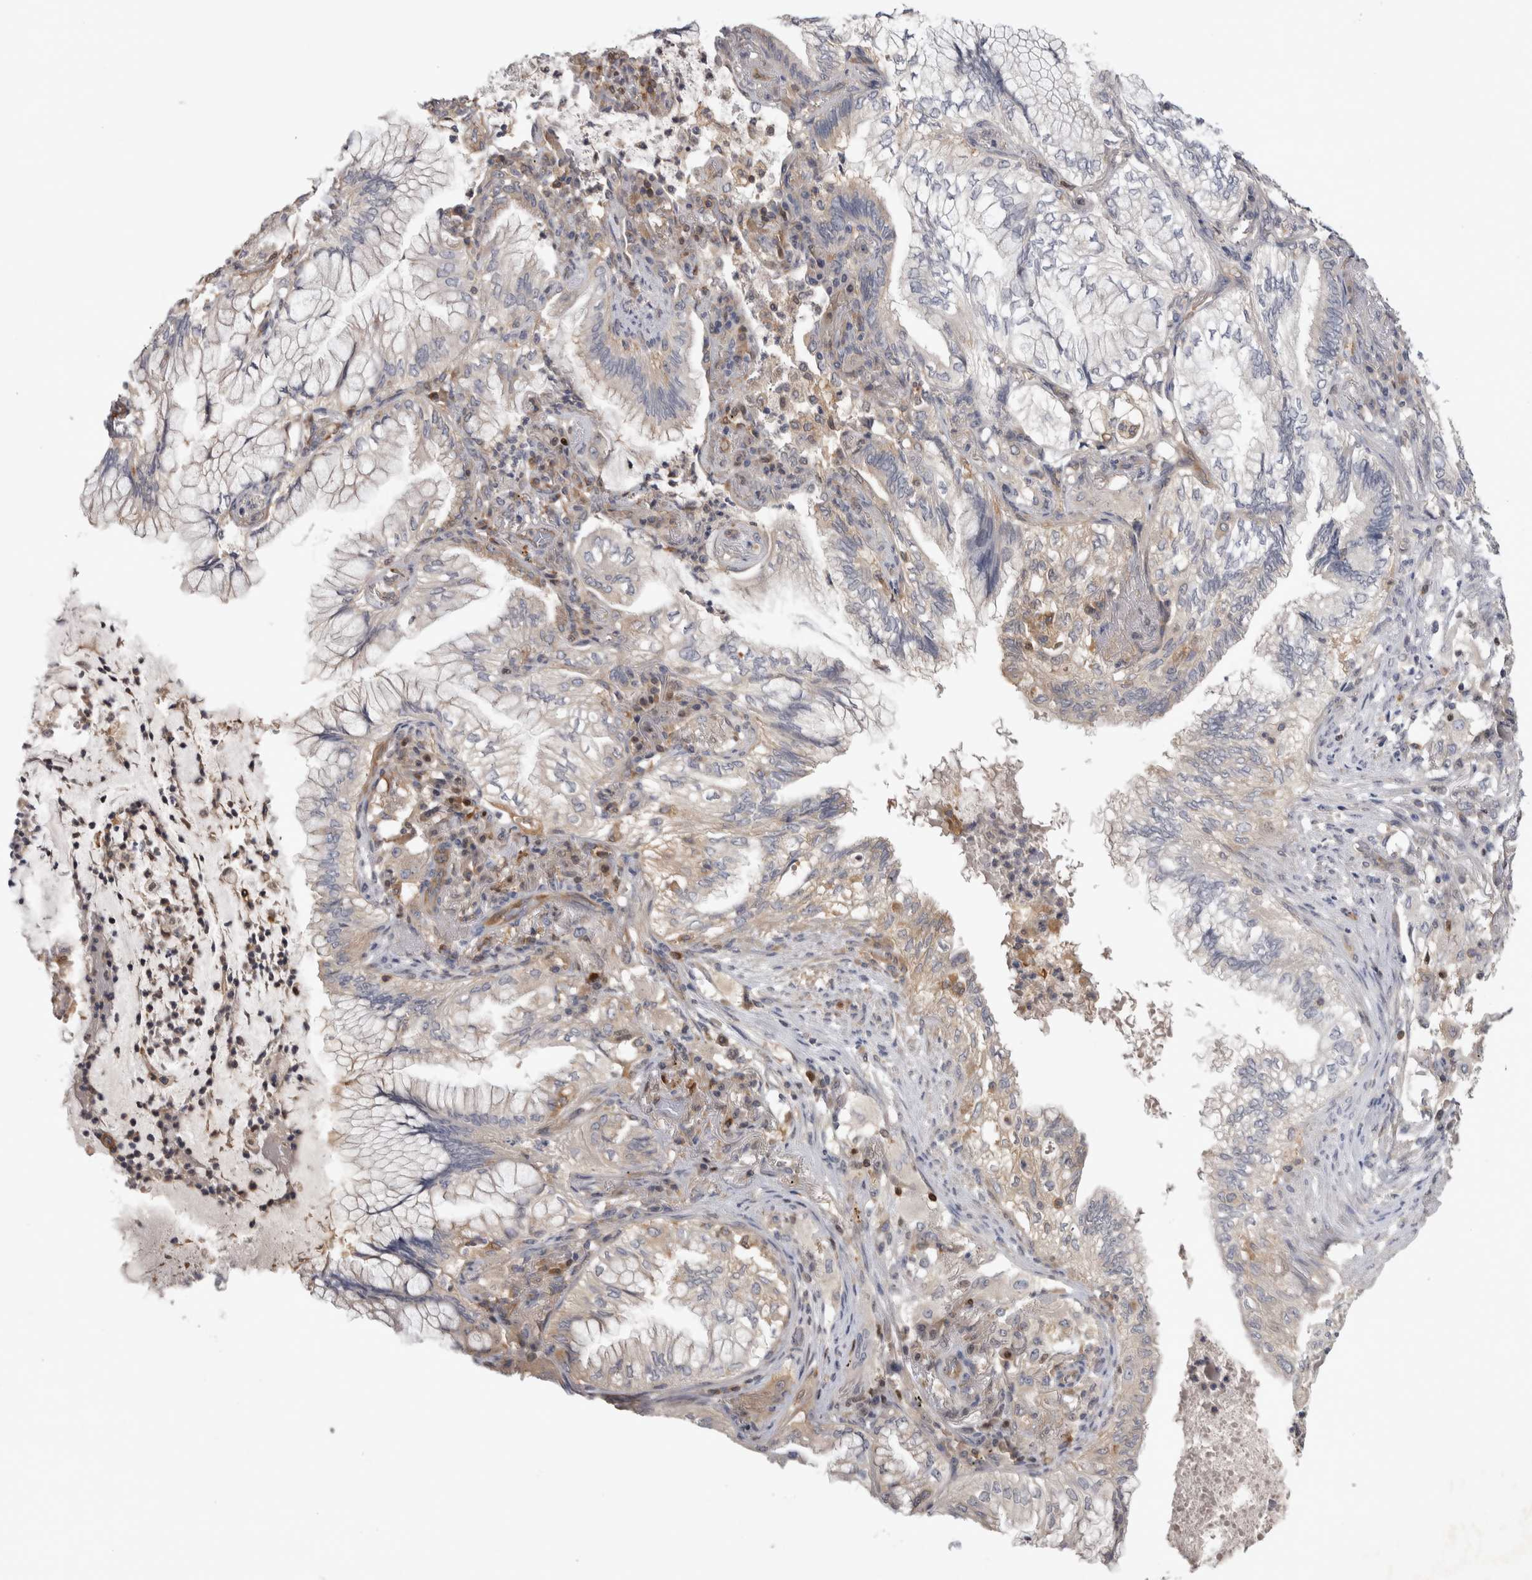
{"staining": {"intensity": "weak", "quantity": "<25%", "location": "cytoplasmic/membranous"}, "tissue": "lung cancer", "cell_type": "Tumor cells", "image_type": "cancer", "snomed": [{"axis": "morphology", "description": "Adenocarcinoma, NOS"}, {"axis": "topography", "description": "Lung"}], "caption": "An image of adenocarcinoma (lung) stained for a protein exhibits no brown staining in tumor cells.", "gene": "NFKB2", "patient": {"sex": "female", "age": 70}}